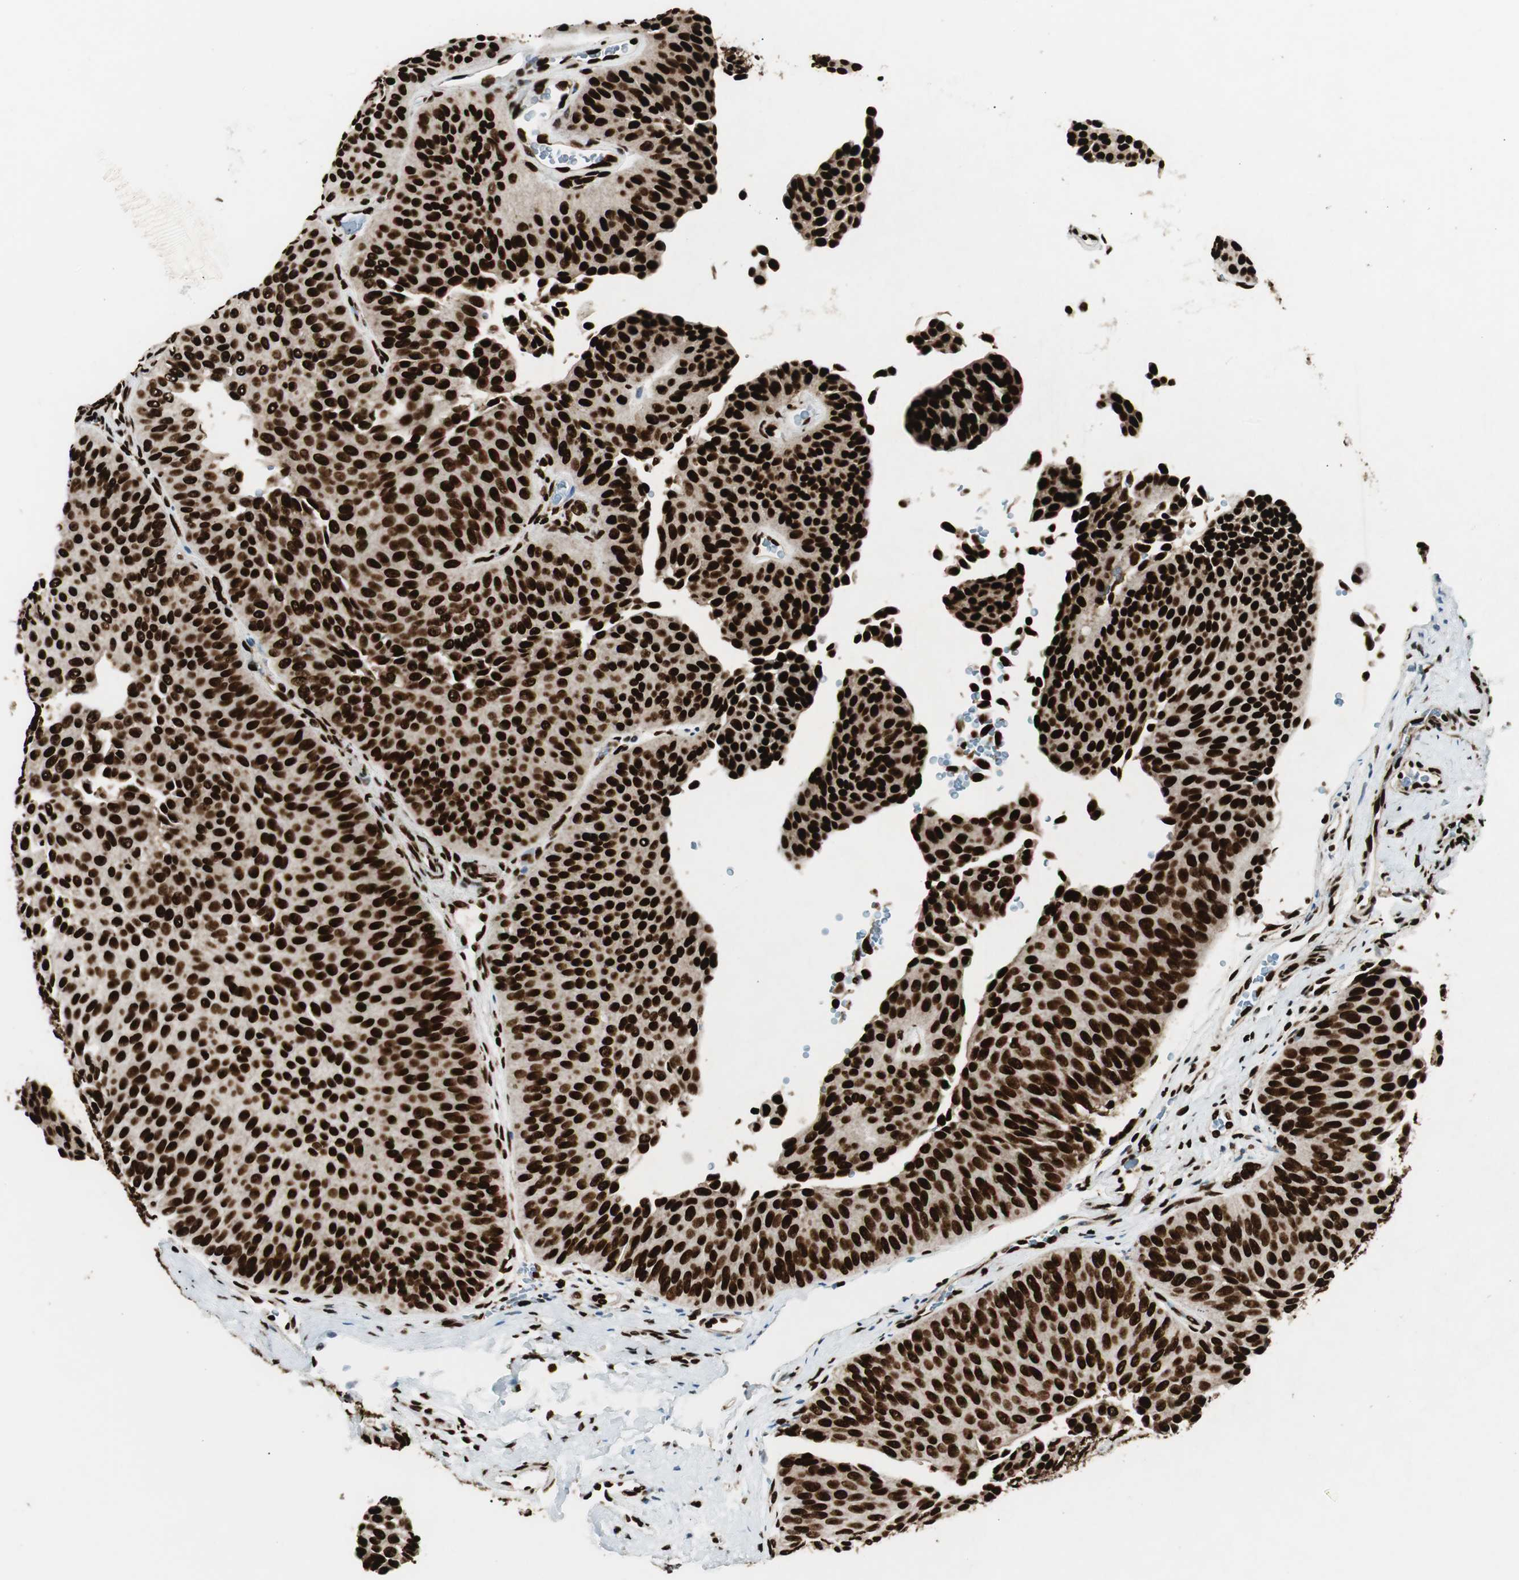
{"staining": {"intensity": "strong", "quantity": ">75%", "location": "nuclear"}, "tissue": "urothelial cancer", "cell_type": "Tumor cells", "image_type": "cancer", "snomed": [{"axis": "morphology", "description": "Urothelial carcinoma, Low grade"}, {"axis": "topography", "description": "Urinary bladder"}], "caption": "There is high levels of strong nuclear expression in tumor cells of urothelial carcinoma (low-grade), as demonstrated by immunohistochemical staining (brown color).", "gene": "EWSR1", "patient": {"sex": "female", "age": 60}}